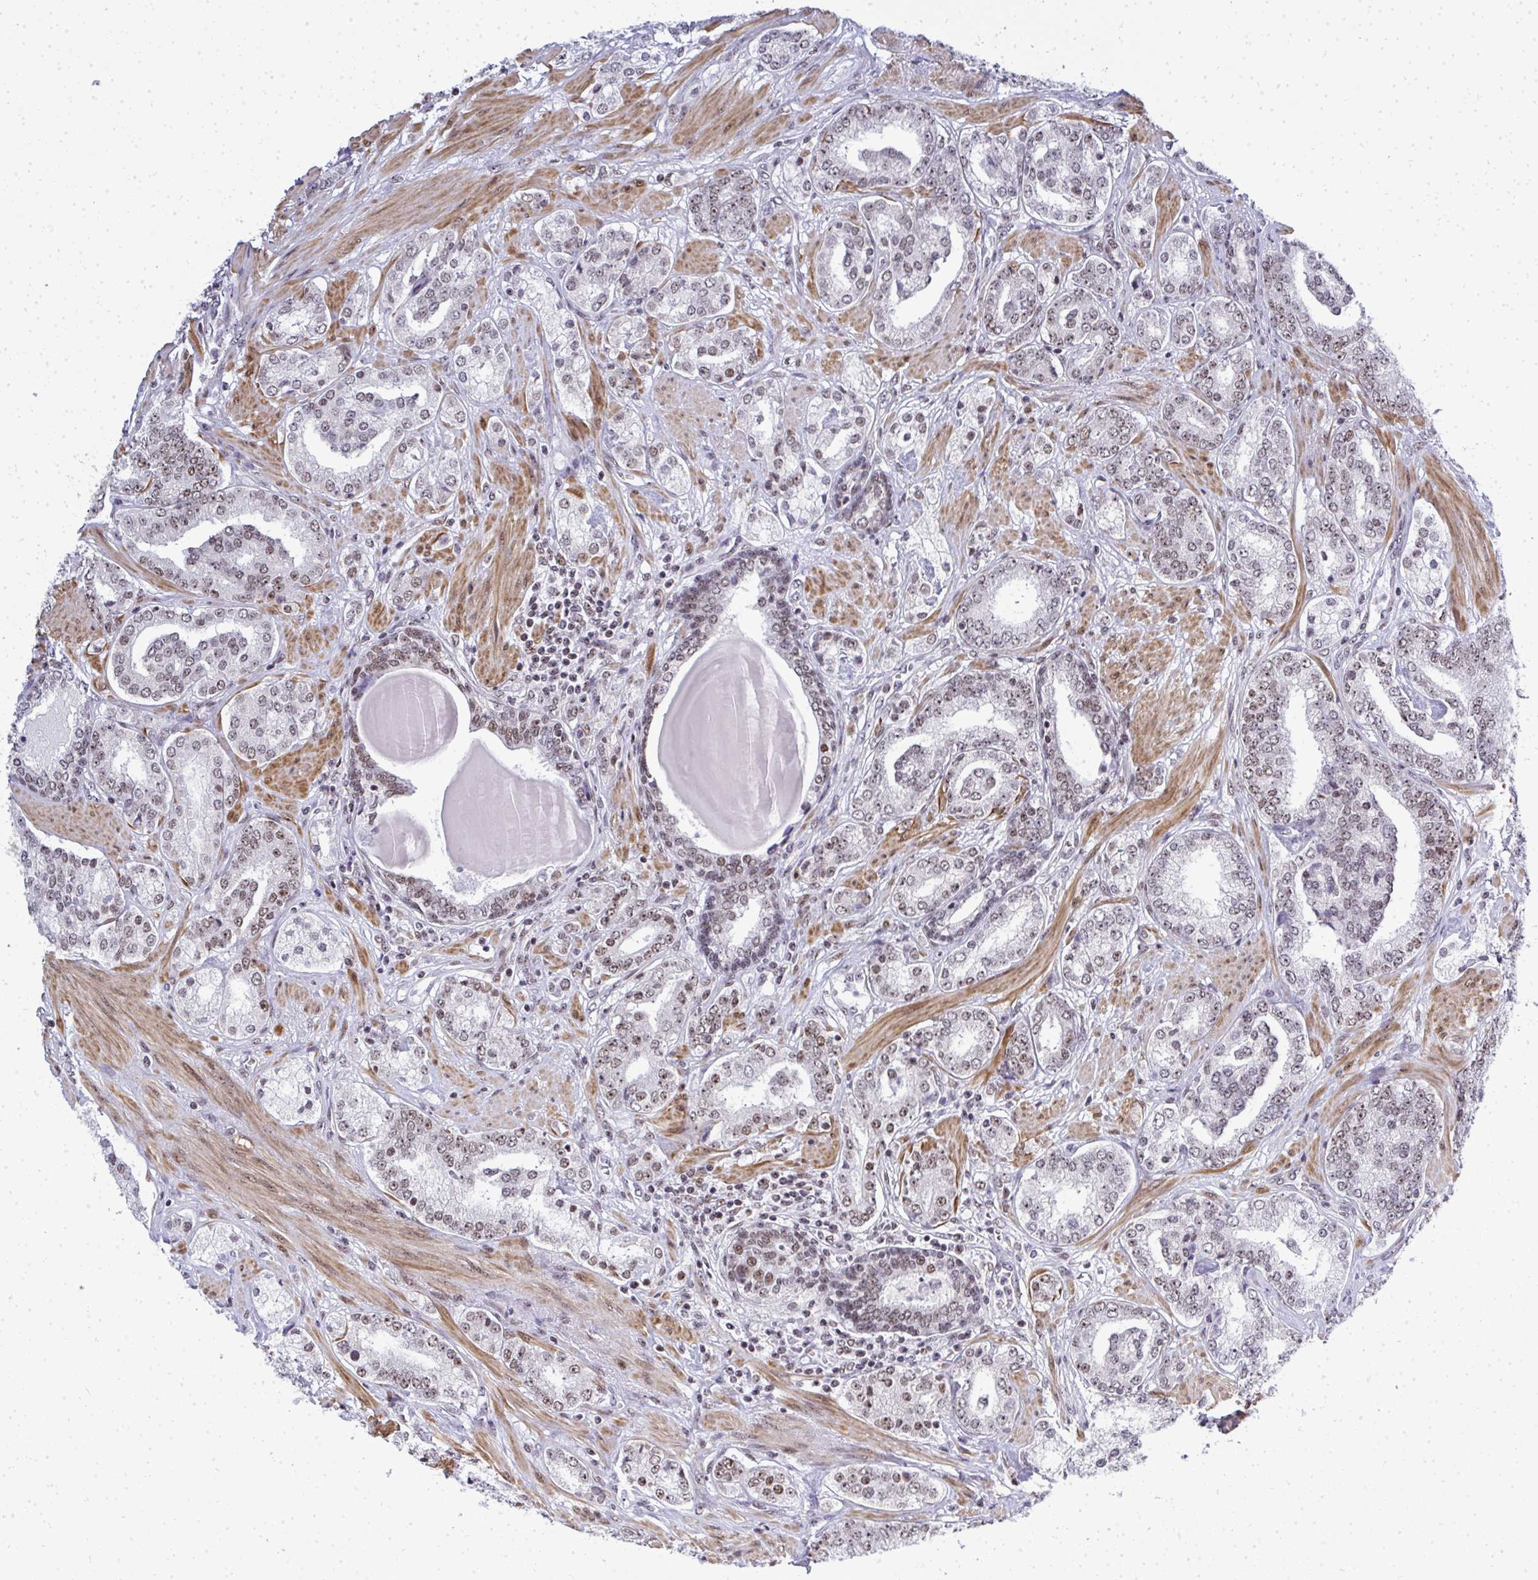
{"staining": {"intensity": "moderate", "quantity": "25%-75%", "location": "nuclear"}, "tissue": "prostate cancer", "cell_type": "Tumor cells", "image_type": "cancer", "snomed": [{"axis": "morphology", "description": "Adenocarcinoma, High grade"}, {"axis": "topography", "description": "Prostate"}], "caption": "Protein expression analysis of human high-grade adenocarcinoma (prostate) reveals moderate nuclear expression in approximately 25%-75% of tumor cells.", "gene": "SIRT7", "patient": {"sex": "male", "age": 62}}